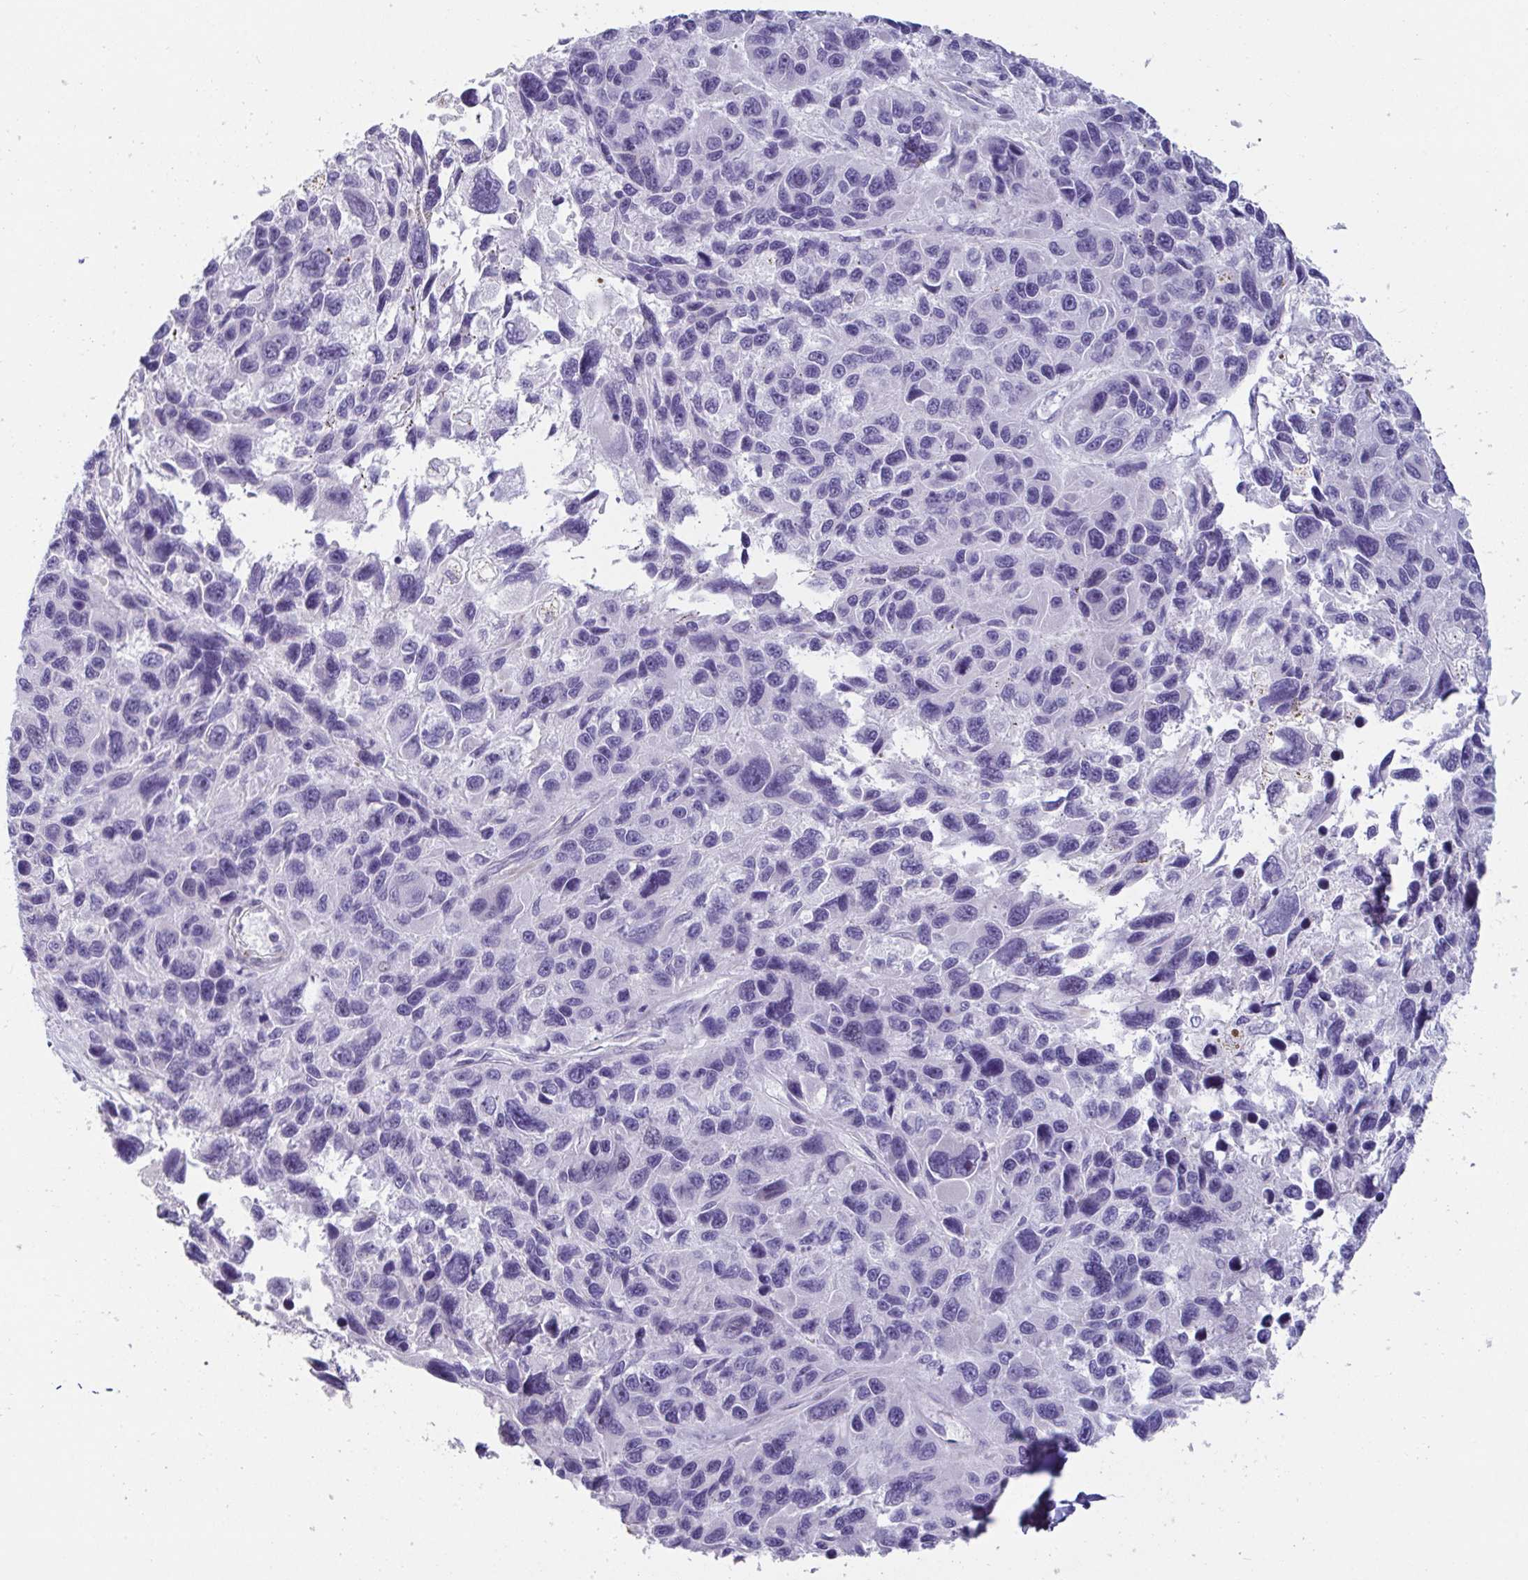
{"staining": {"intensity": "negative", "quantity": "none", "location": "none"}, "tissue": "melanoma", "cell_type": "Tumor cells", "image_type": "cancer", "snomed": [{"axis": "morphology", "description": "Malignant melanoma, NOS"}, {"axis": "topography", "description": "Skin"}], "caption": "Malignant melanoma stained for a protein using IHC demonstrates no staining tumor cells.", "gene": "OR5P3", "patient": {"sex": "male", "age": 53}}